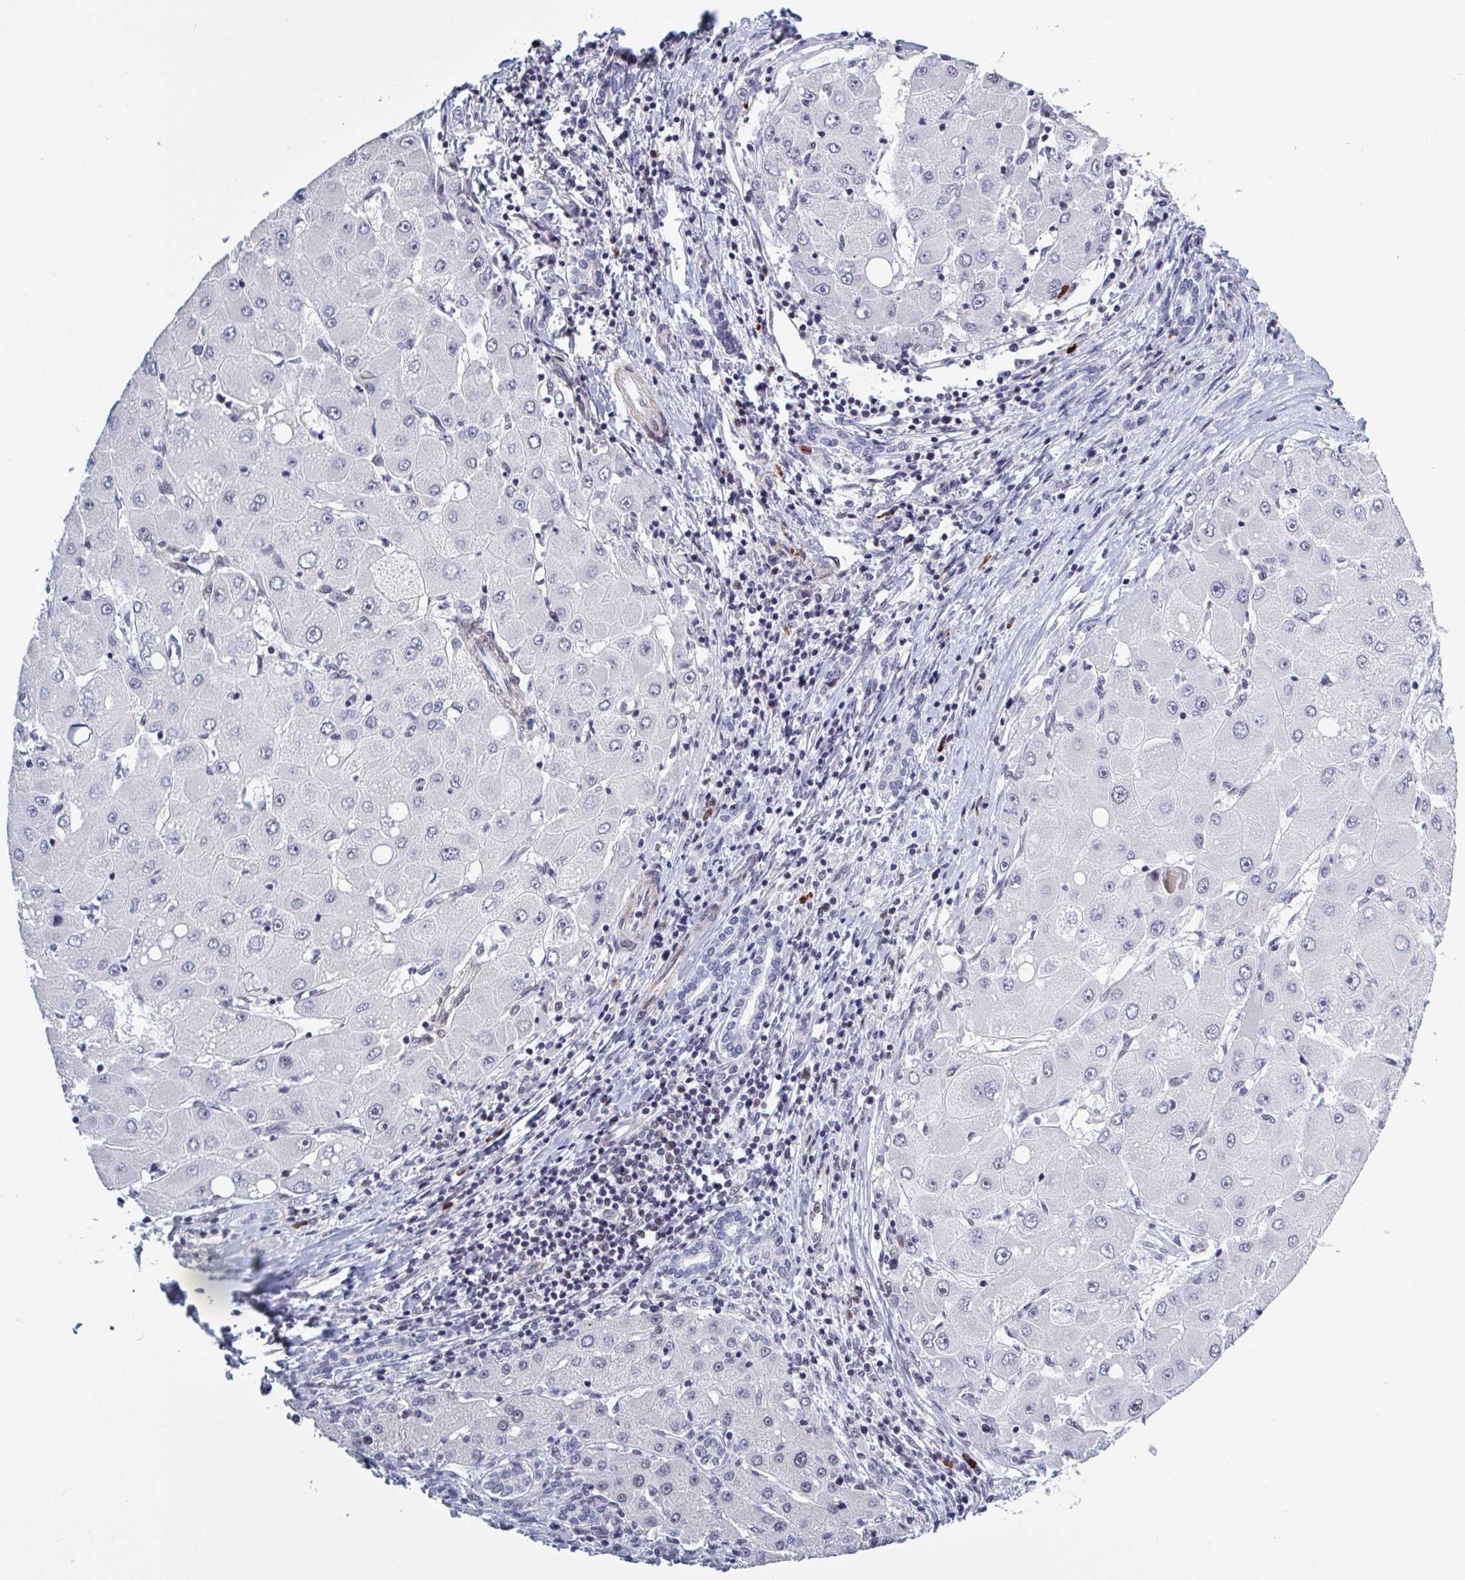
{"staining": {"intensity": "negative", "quantity": "none", "location": "none"}, "tissue": "liver cancer", "cell_type": "Tumor cells", "image_type": "cancer", "snomed": [{"axis": "morphology", "description": "Carcinoma, Hepatocellular, NOS"}, {"axis": "topography", "description": "Liver"}], "caption": "This is an immunohistochemistry (IHC) micrograph of hepatocellular carcinoma (liver). There is no staining in tumor cells.", "gene": "BCL7B", "patient": {"sex": "male", "age": 40}}